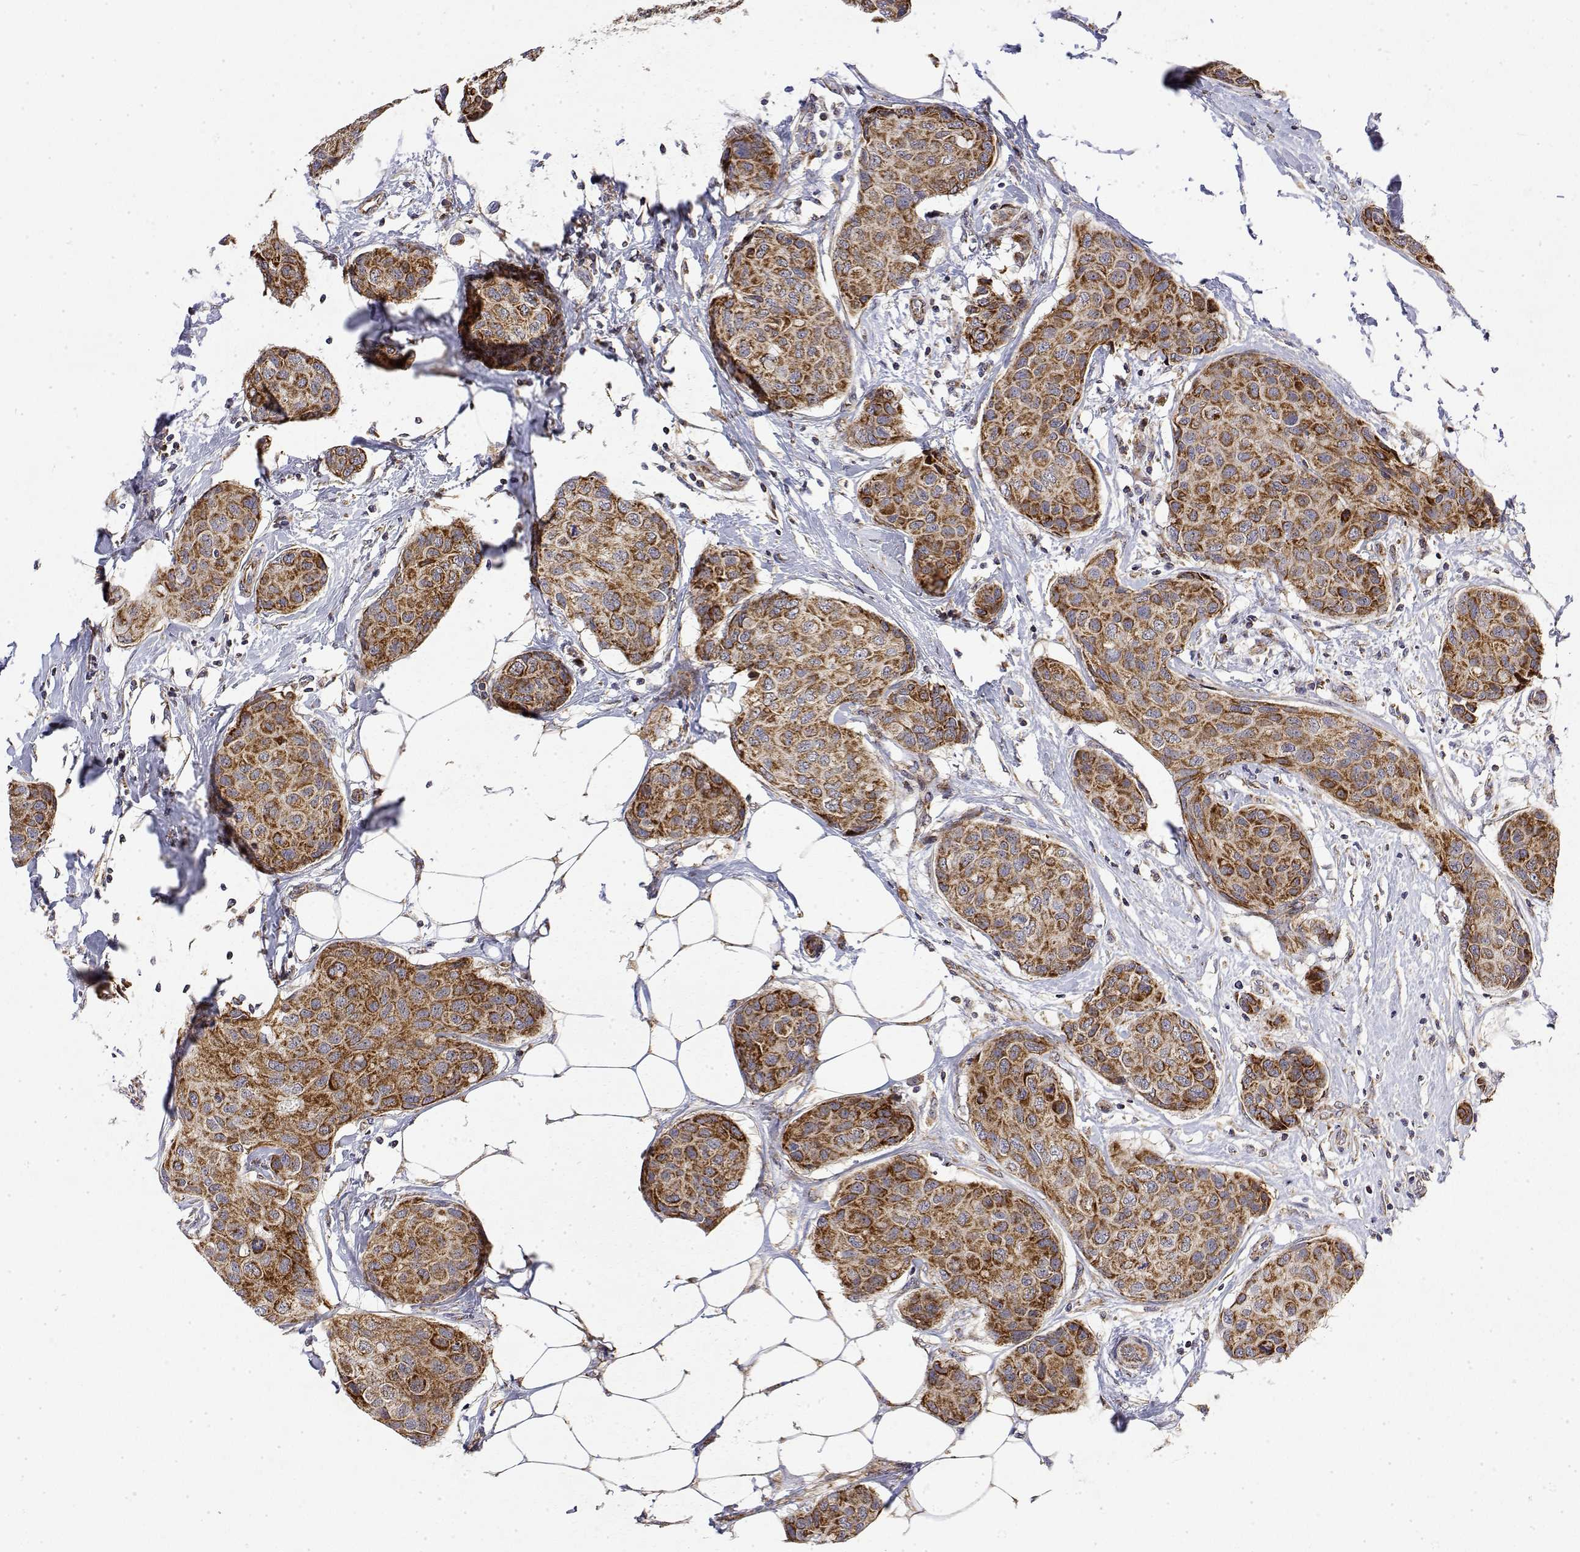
{"staining": {"intensity": "moderate", "quantity": ">75%", "location": "cytoplasmic/membranous"}, "tissue": "breast cancer", "cell_type": "Tumor cells", "image_type": "cancer", "snomed": [{"axis": "morphology", "description": "Duct carcinoma"}, {"axis": "topography", "description": "Breast"}], "caption": "Immunohistochemistry micrograph of intraductal carcinoma (breast) stained for a protein (brown), which reveals medium levels of moderate cytoplasmic/membranous positivity in about >75% of tumor cells.", "gene": "GADD45GIP1", "patient": {"sex": "female", "age": 80}}